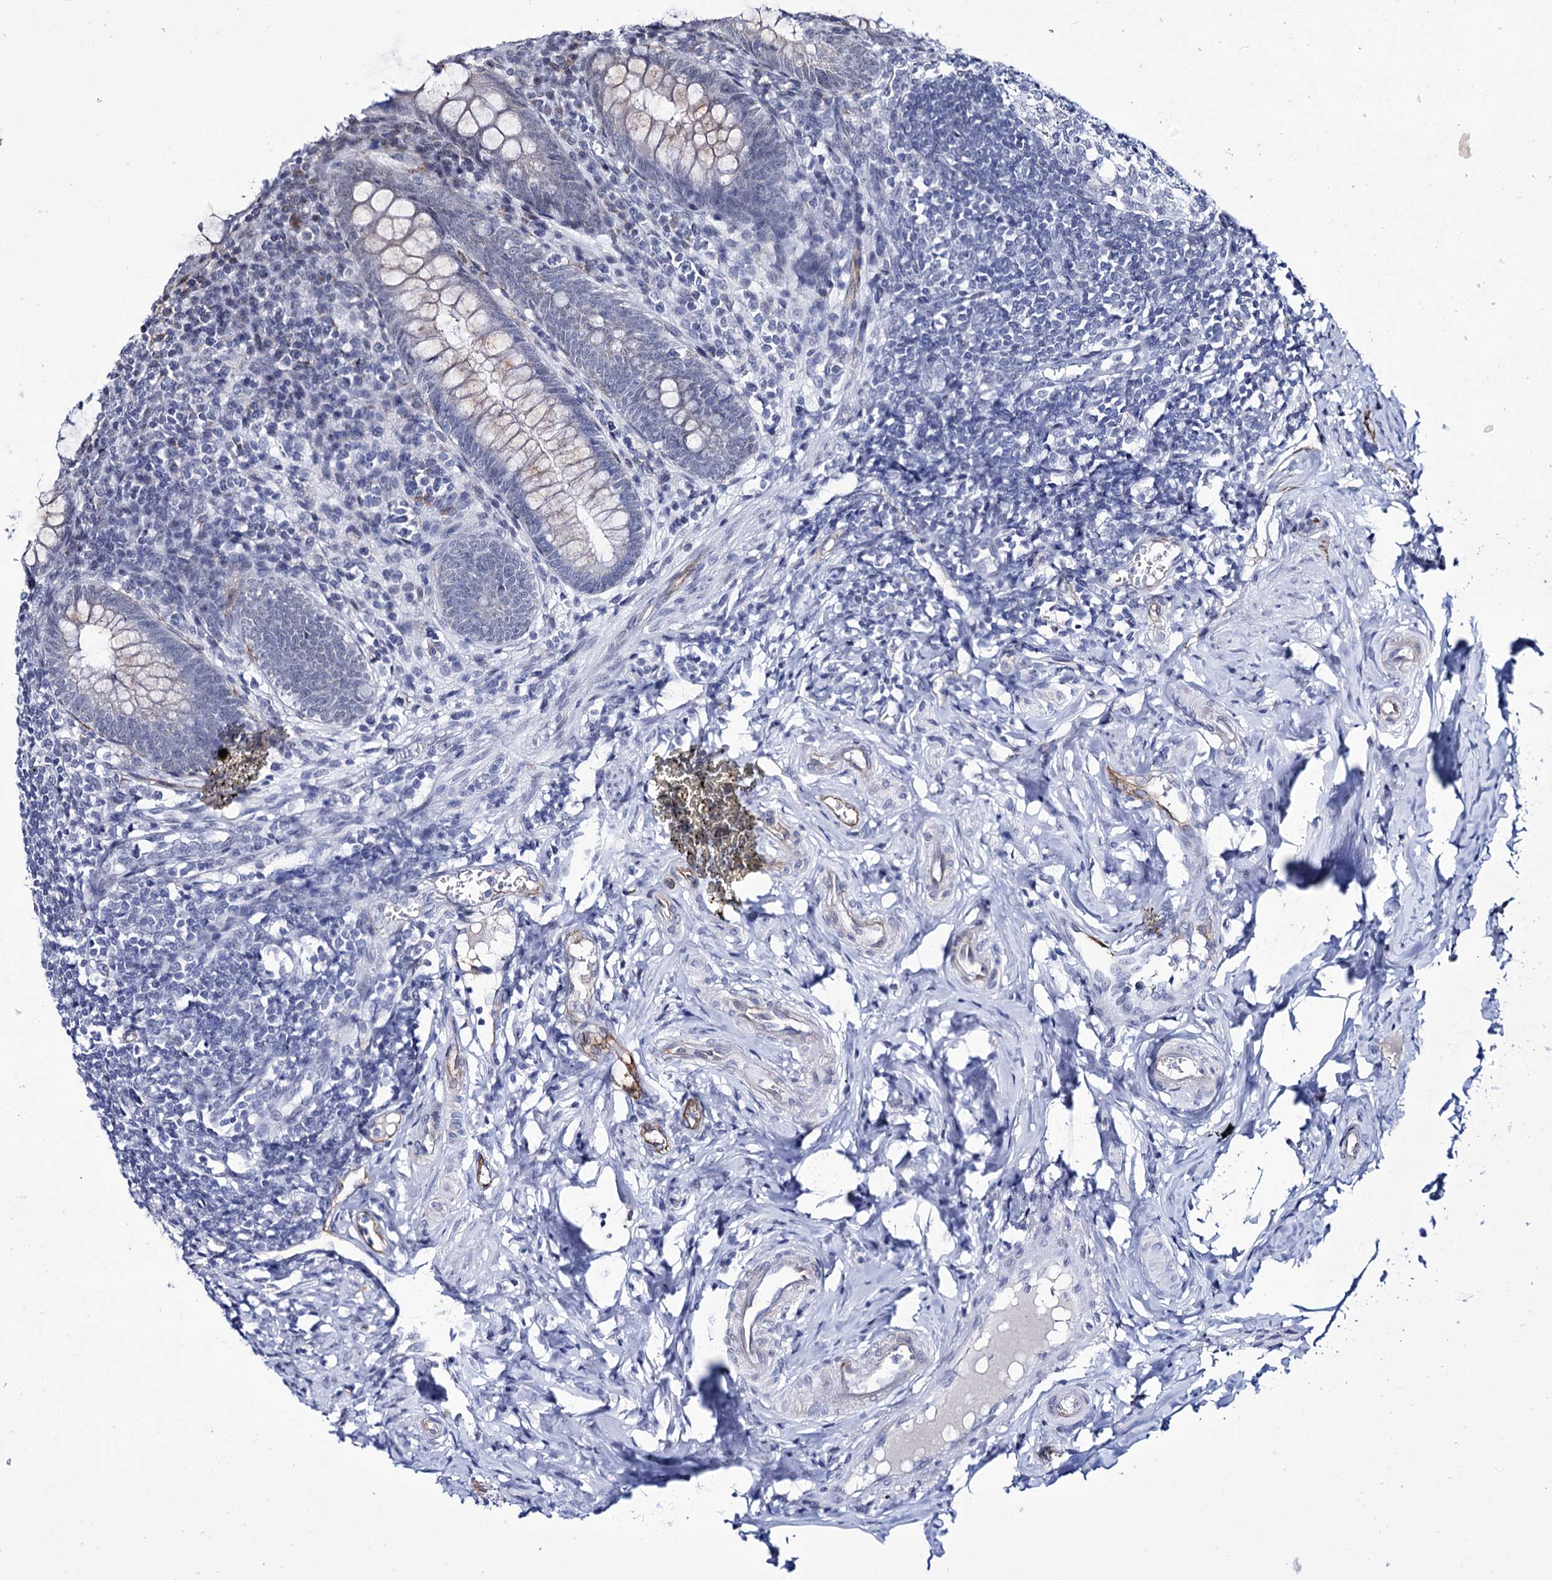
{"staining": {"intensity": "negative", "quantity": "none", "location": "none"}, "tissue": "appendix", "cell_type": "Glandular cells", "image_type": "normal", "snomed": [{"axis": "morphology", "description": "Normal tissue, NOS"}, {"axis": "topography", "description": "Appendix"}], "caption": "An immunohistochemistry histopathology image of normal appendix is shown. There is no staining in glandular cells of appendix.", "gene": "ZC3H12C", "patient": {"sex": "female", "age": 33}}